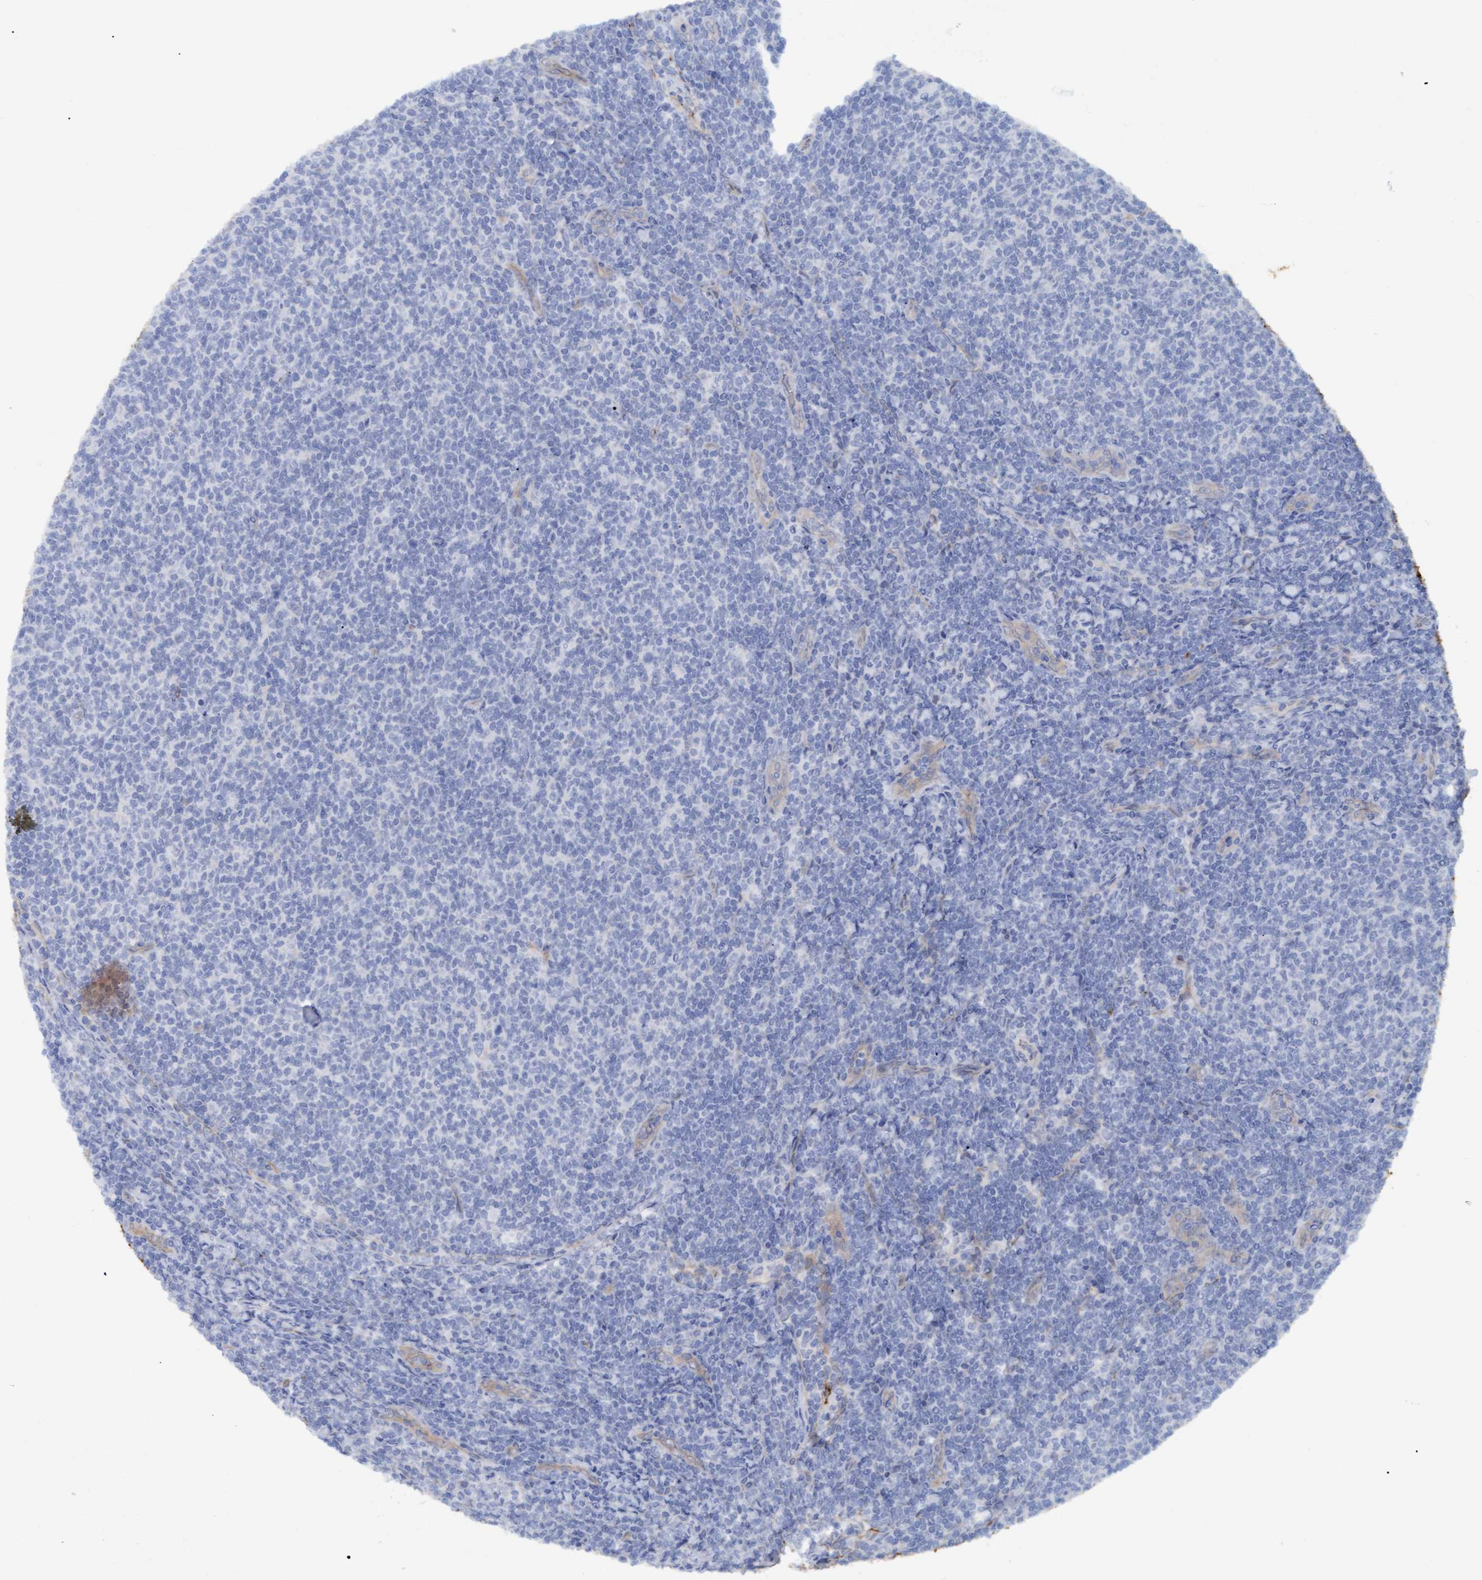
{"staining": {"intensity": "negative", "quantity": "none", "location": "none"}, "tissue": "lymphoma", "cell_type": "Tumor cells", "image_type": "cancer", "snomed": [{"axis": "morphology", "description": "Malignant lymphoma, non-Hodgkin's type, Low grade"}, {"axis": "topography", "description": "Lymph node"}], "caption": "Immunohistochemistry image of neoplastic tissue: lymphoma stained with DAB exhibits no significant protein positivity in tumor cells. (Immunohistochemistry, brightfield microscopy, high magnification).", "gene": "STXBP1", "patient": {"sex": "male", "age": 66}}